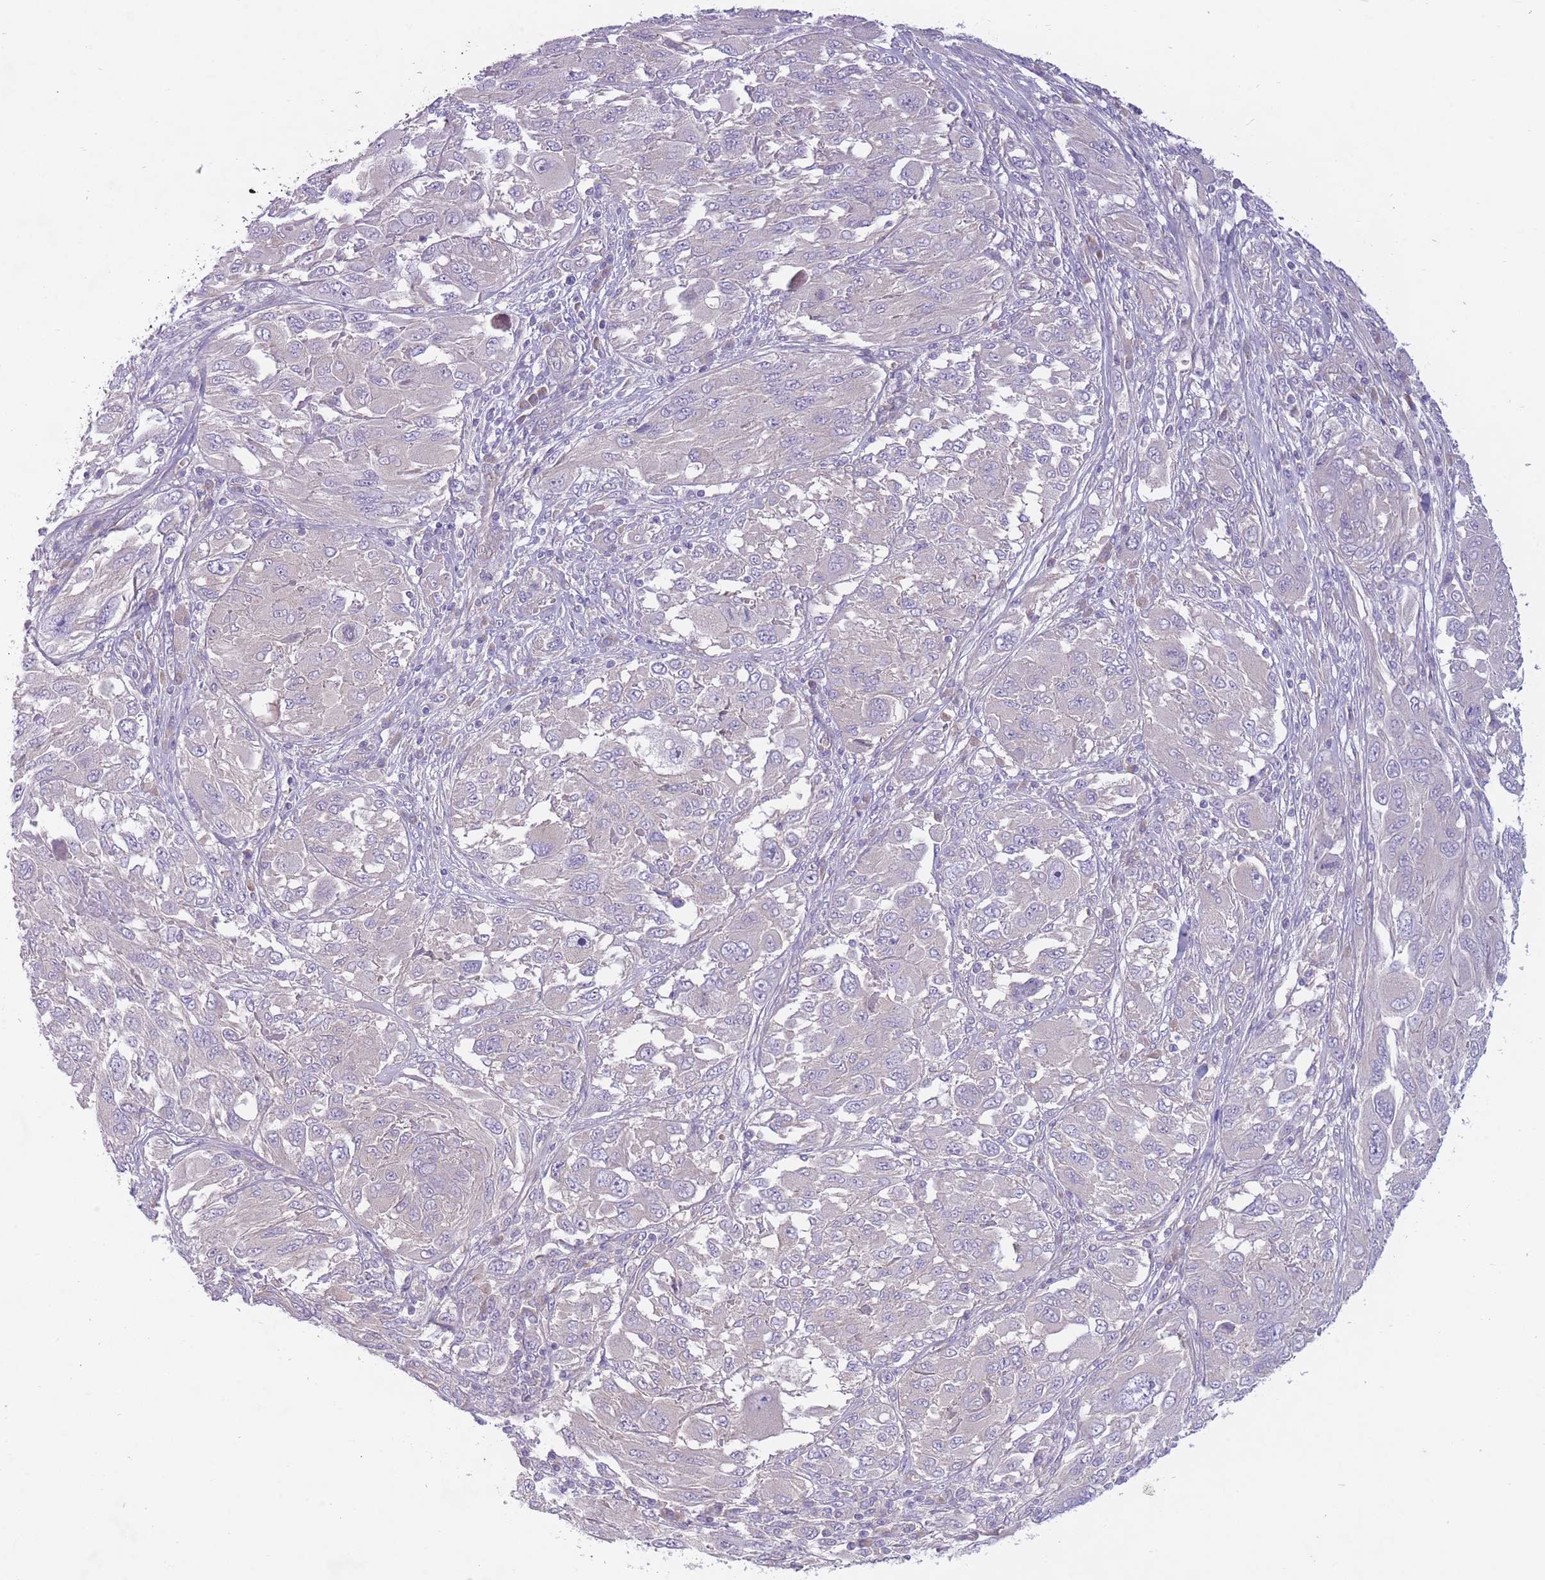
{"staining": {"intensity": "negative", "quantity": "none", "location": "none"}, "tissue": "melanoma", "cell_type": "Tumor cells", "image_type": "cancer", "snomed": [{"axis": "morphology", "description": "Malignant melanoma, NOS"}, {"axis": "topography", "description": "Skin"}], "caption": "Immunohistochemistry (IHC) of melanoma exhibits no expression in tumor cells.", "gene": "PNPLA5", "patient": {"sex": "female", "age": 91}}